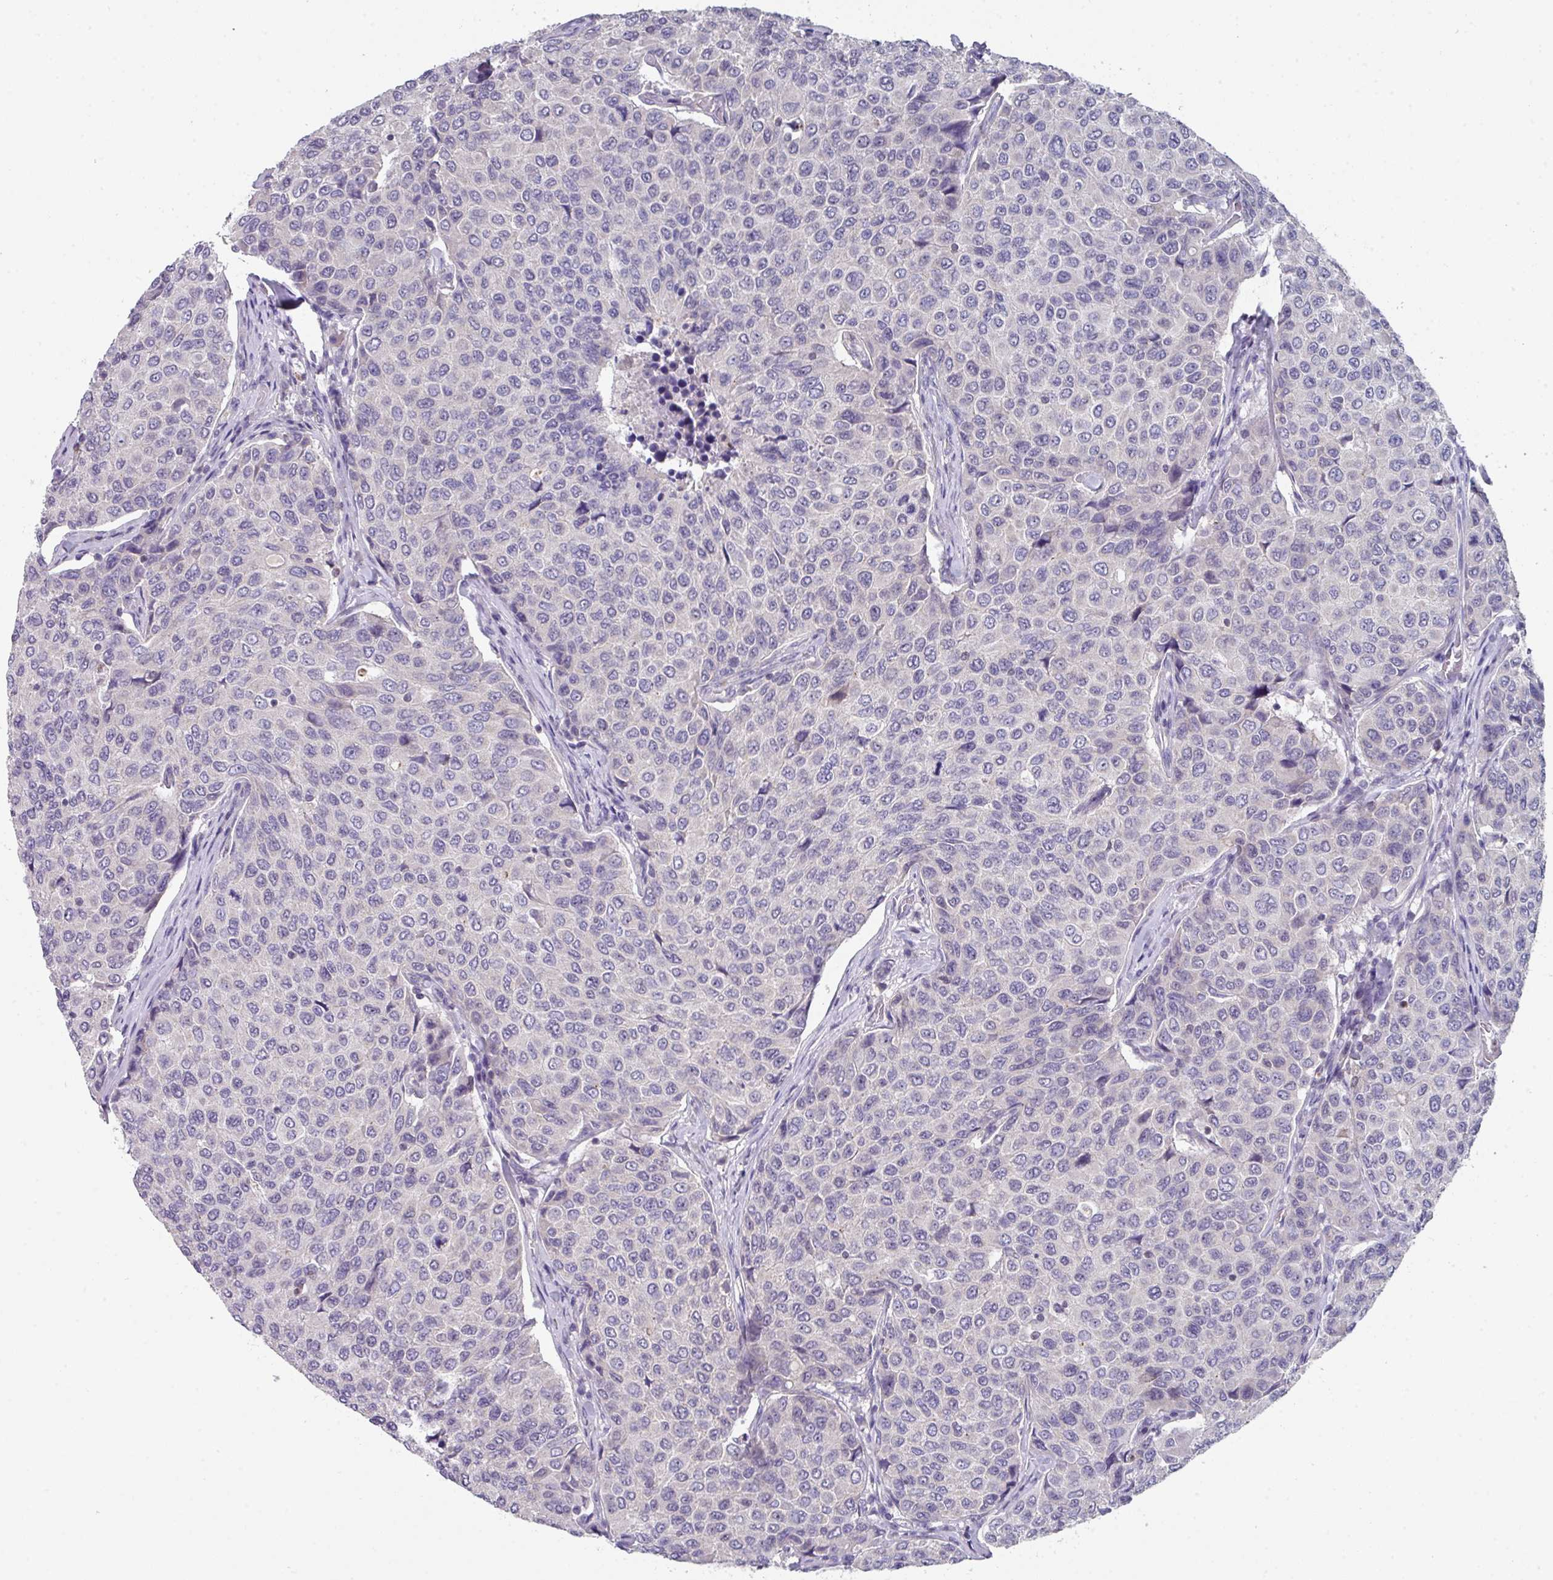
{"staining": {"intensity": "negative", "quantity": "none", "location": "none"}, "tissue": "breast cancer", "cell_type": "Tumor cells", "image_type": "cancer", "snomed": [{"axis": "morphology", "description": "Duct carcinoma"}, {"axis": "topography", "description": "Breast"}], "caption": "The image displays no staining of tumor cells in breast cancer (invasive ductal carcinoma). Brightfield microscopy of immunohistochemistry stained with DAB (3,3'-diaminobenzidine) (brown) and hematoxylin (blue), captured at high magnification.", "gene": "DCAF12L2", "patient": {"sex": "female", "age": 55}}